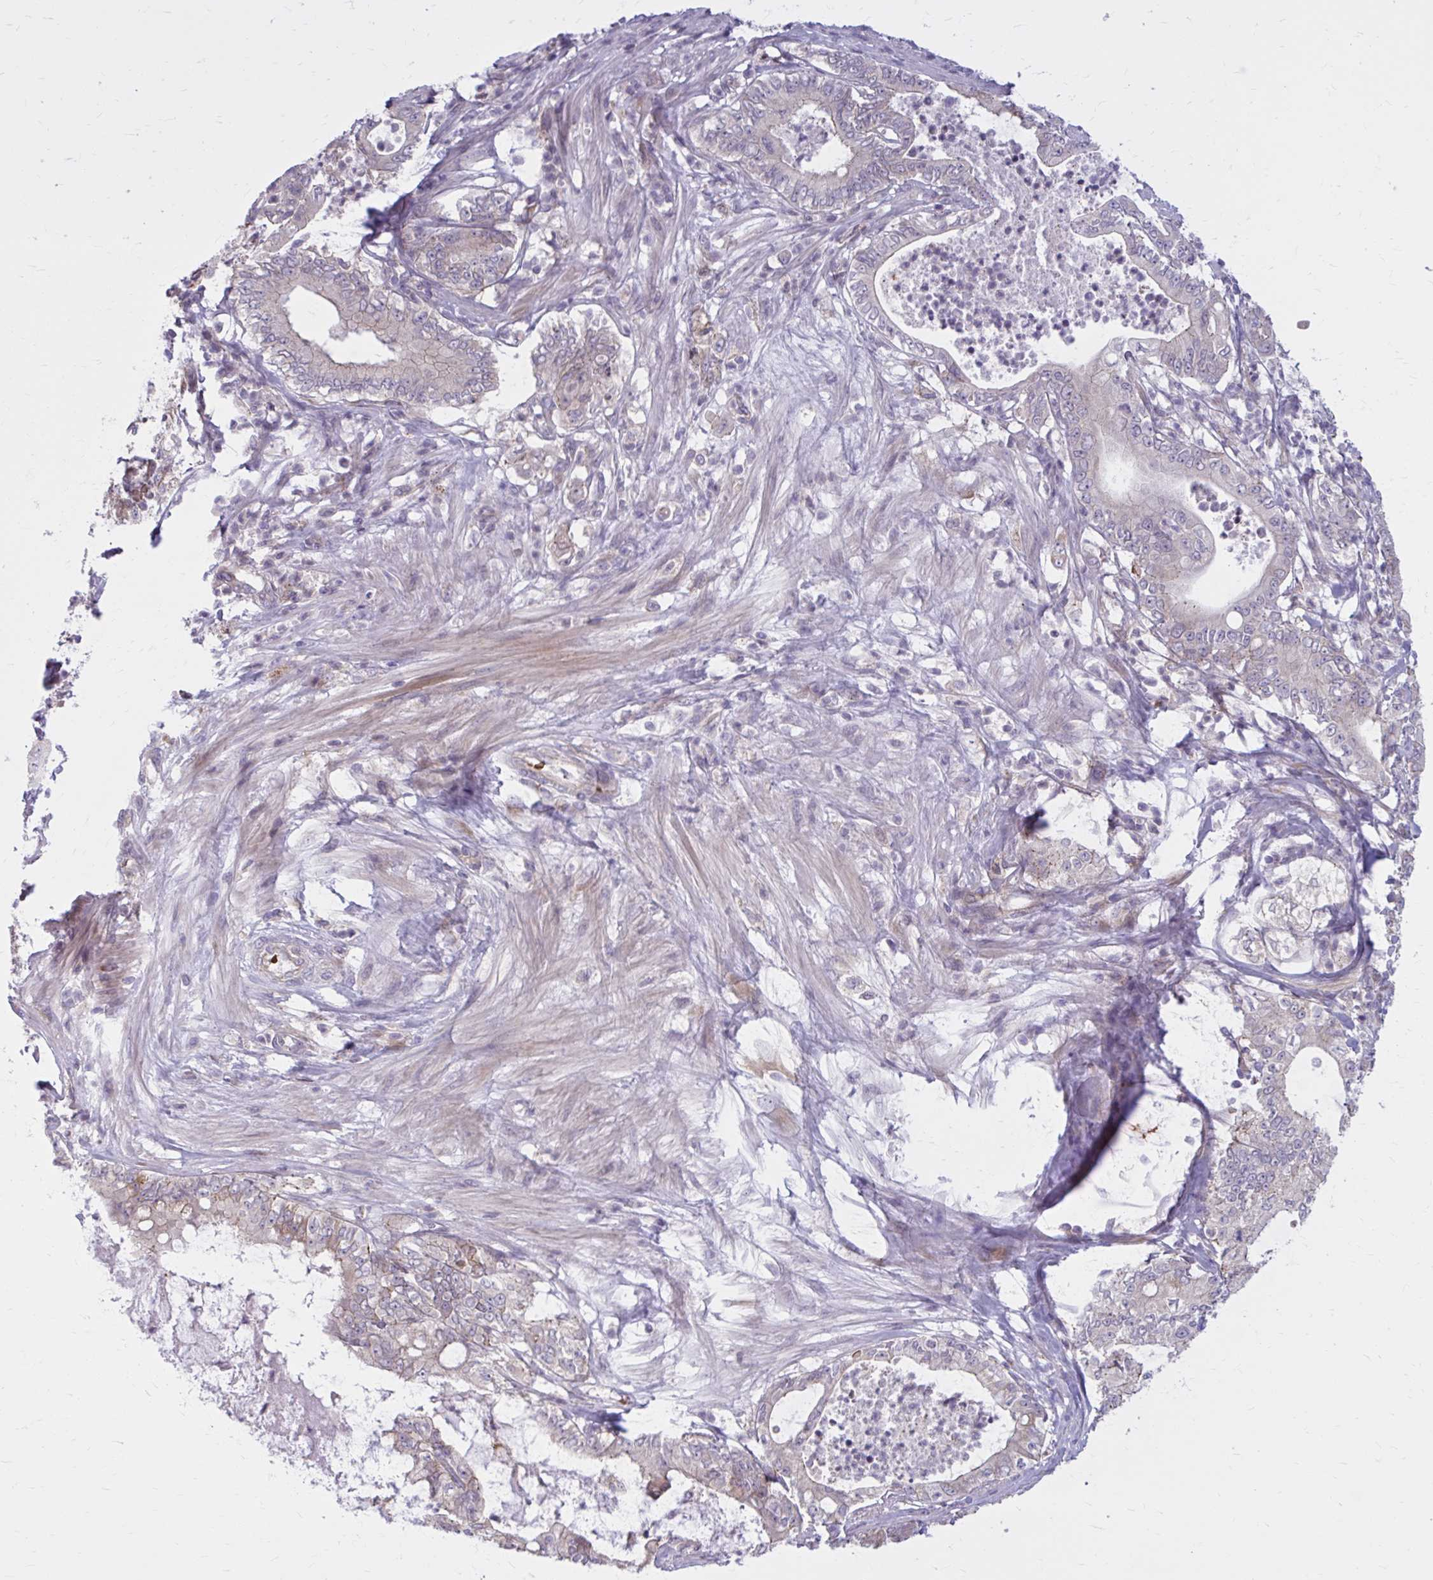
{"staining": {"intensity": "weak", "quantity": "<25%", "location": "cytoplasmic/membranous"}, "tissue": "pancreatic cancer", "cell_type": "Tumor cells", "image_type": "cancer", "snomed": [{"axis": "morphology", "description": "Adenocarcinoma, NOS"}, {"axis": "topography", "description": "Pancreas"}], "caption": "An image of human adenocarcinoma (pancreatic) is negative for staining in tumor cells.", "gene": "SNF8", "patient": {"sex": "male", "age": 71}}